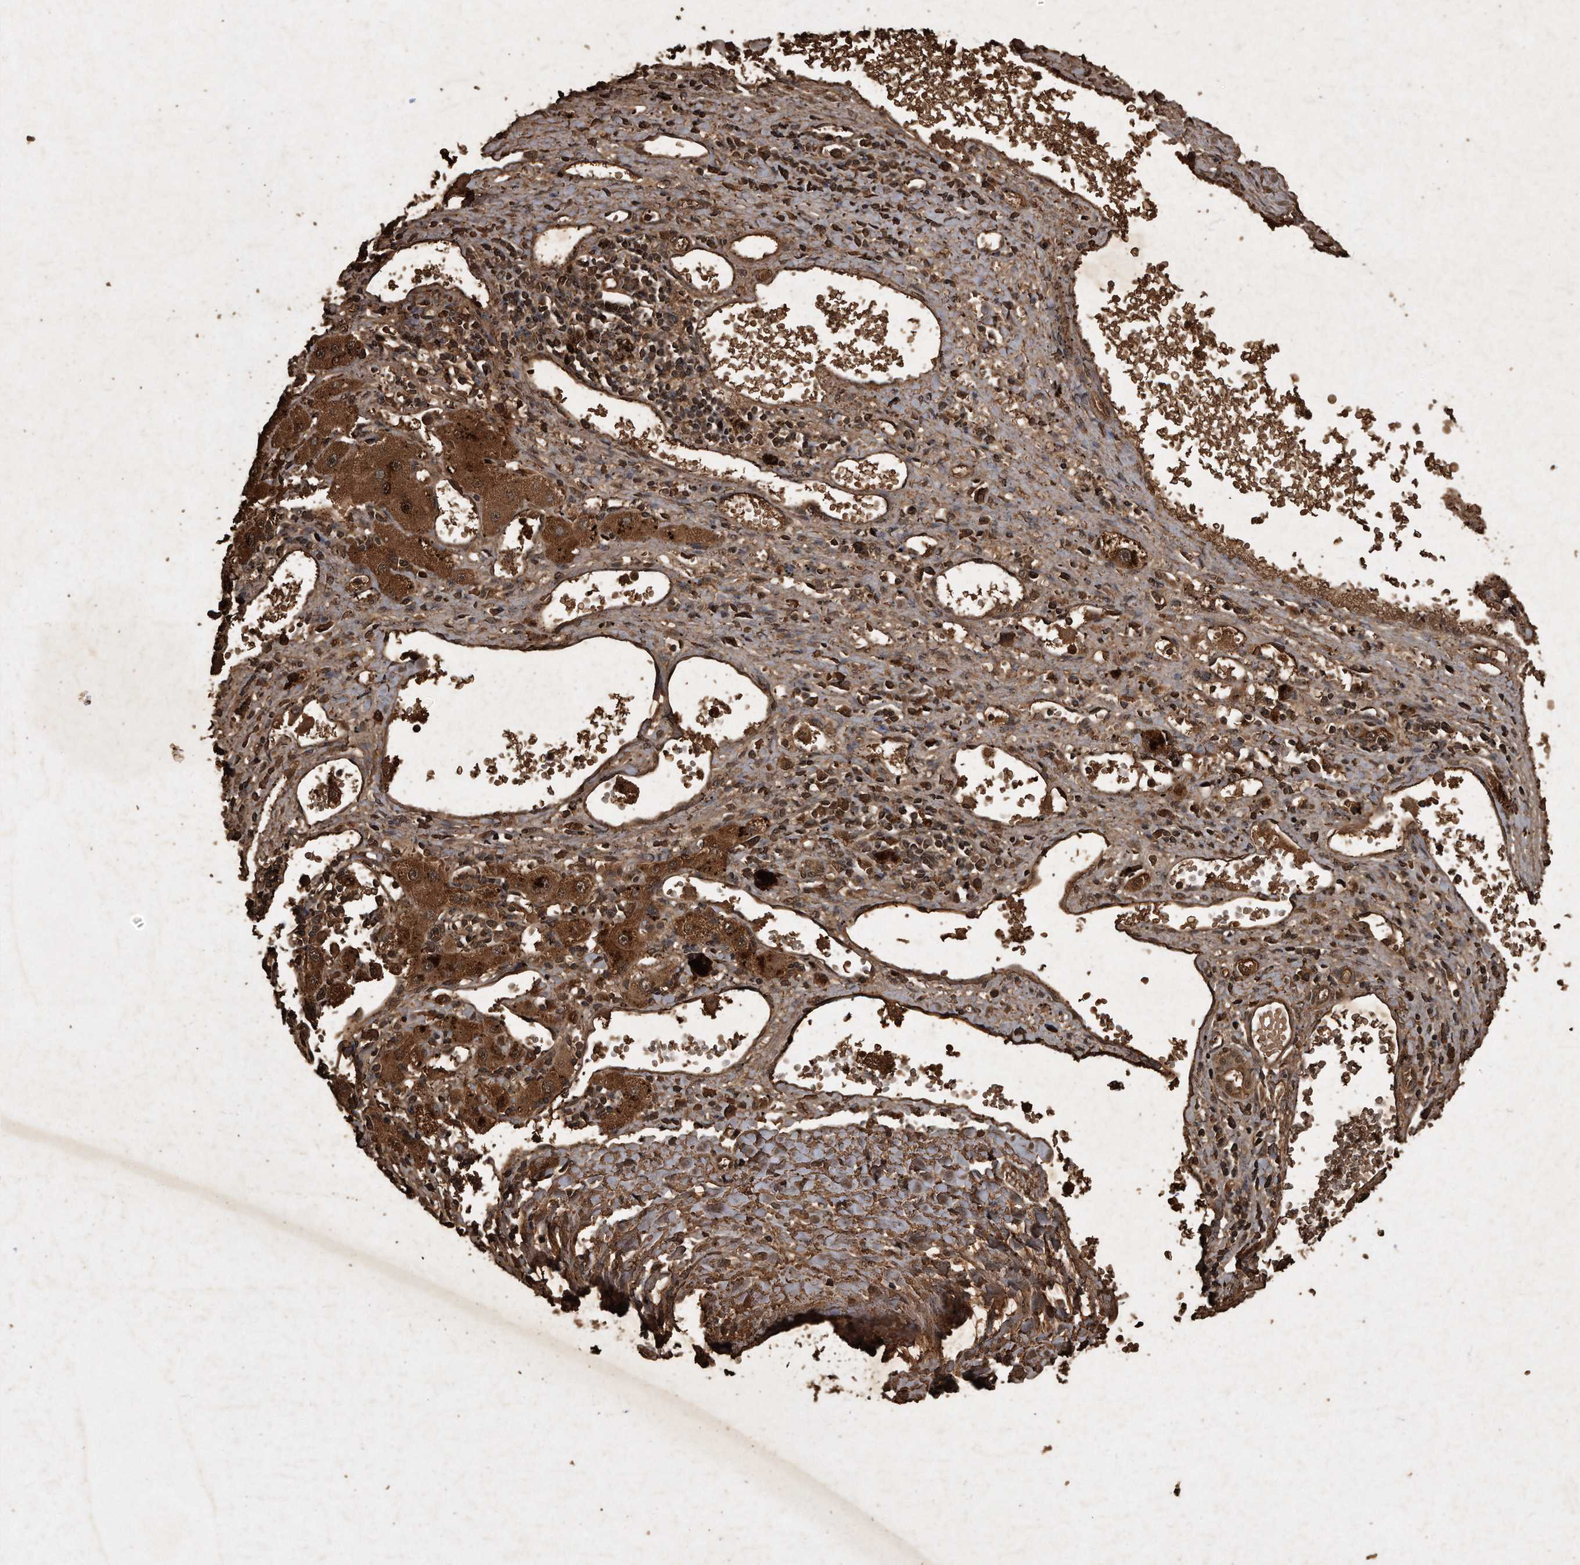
{"staining": {"intensity": "strong", "quantity": ">75%", "location": "cytoplasmic/membranous"}, "tissue": "liver cancer", "cell_type": "Tumor cells", "image_type": "cancer", "snomed": [{"axis": "morphology", "description": "Carcinoma, Hepatocellular, NOS"}, {"axis": "topography", "description": "Liver"}], "caption": "This is an image of immunohistochemistry staining of liver cancer (hepatocellular carcinoma), which shows strong expression in the cytoplasmic/membranous of tumor cells.", "gene": "CFLAR", "patient": {"sex": "male", "age": 72}}